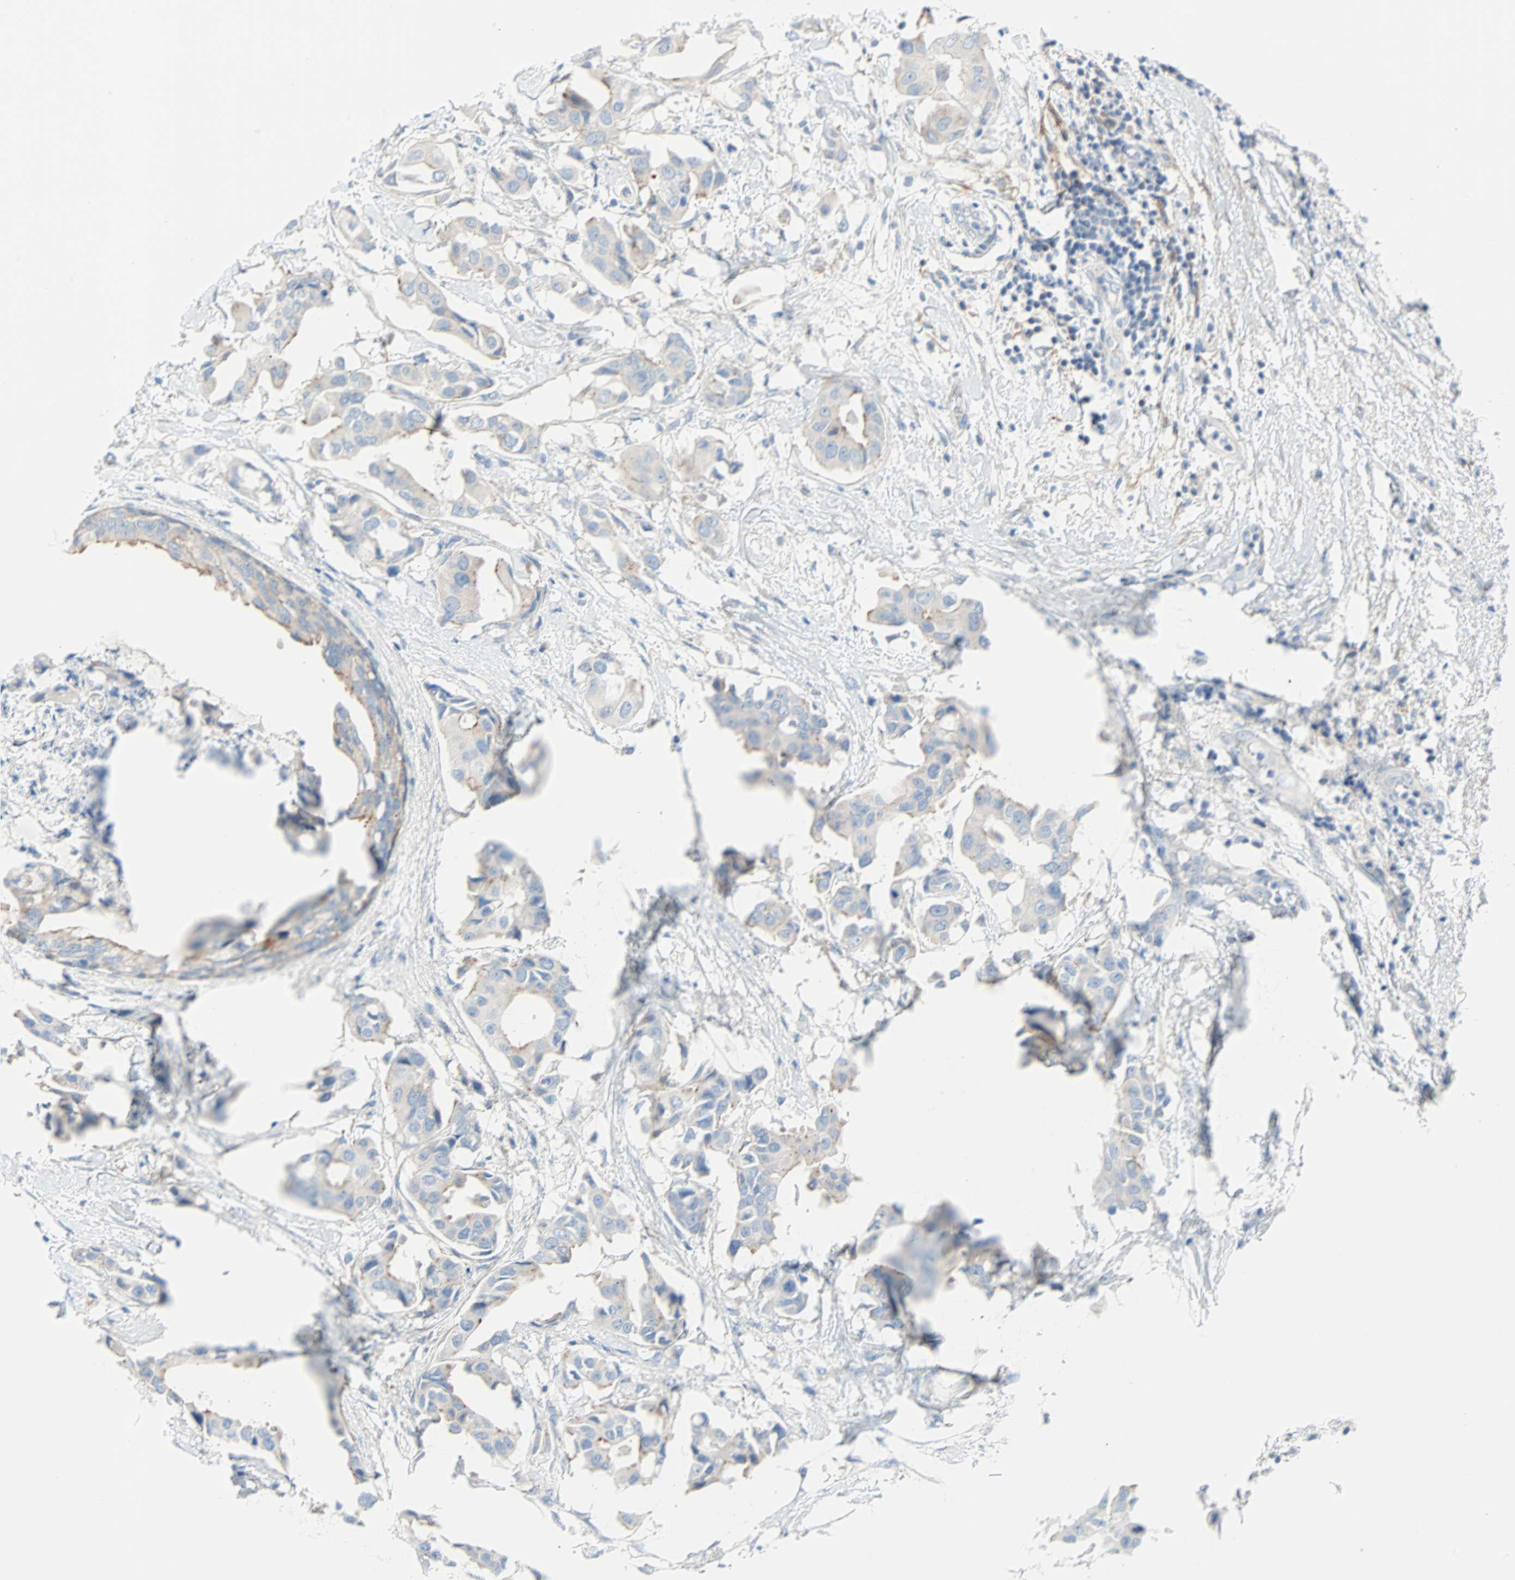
{"staining": {"intensity": "weak", "quantity": "<25%", "location": "cytoplasmic/membranous"}, "tissue": "breast cancer", "cell_type": "Tumor cells", "image_type": "cancer", "snomed": [{"axis": "morphology", "description": "Duct carcinoma"}, {"axis": "topography", "description": "Breast"}], "caption": "Immunohistochemistry micrograph of neoplastic tissue: human infiltrating ductal carcinoma (breast) stained with DAB (3,3'-diaminobenzidine) exhibits no significant protein positivity in tumor cells.", "gene": "PDPN", "patient": {"sex": "female", "age": 40}}